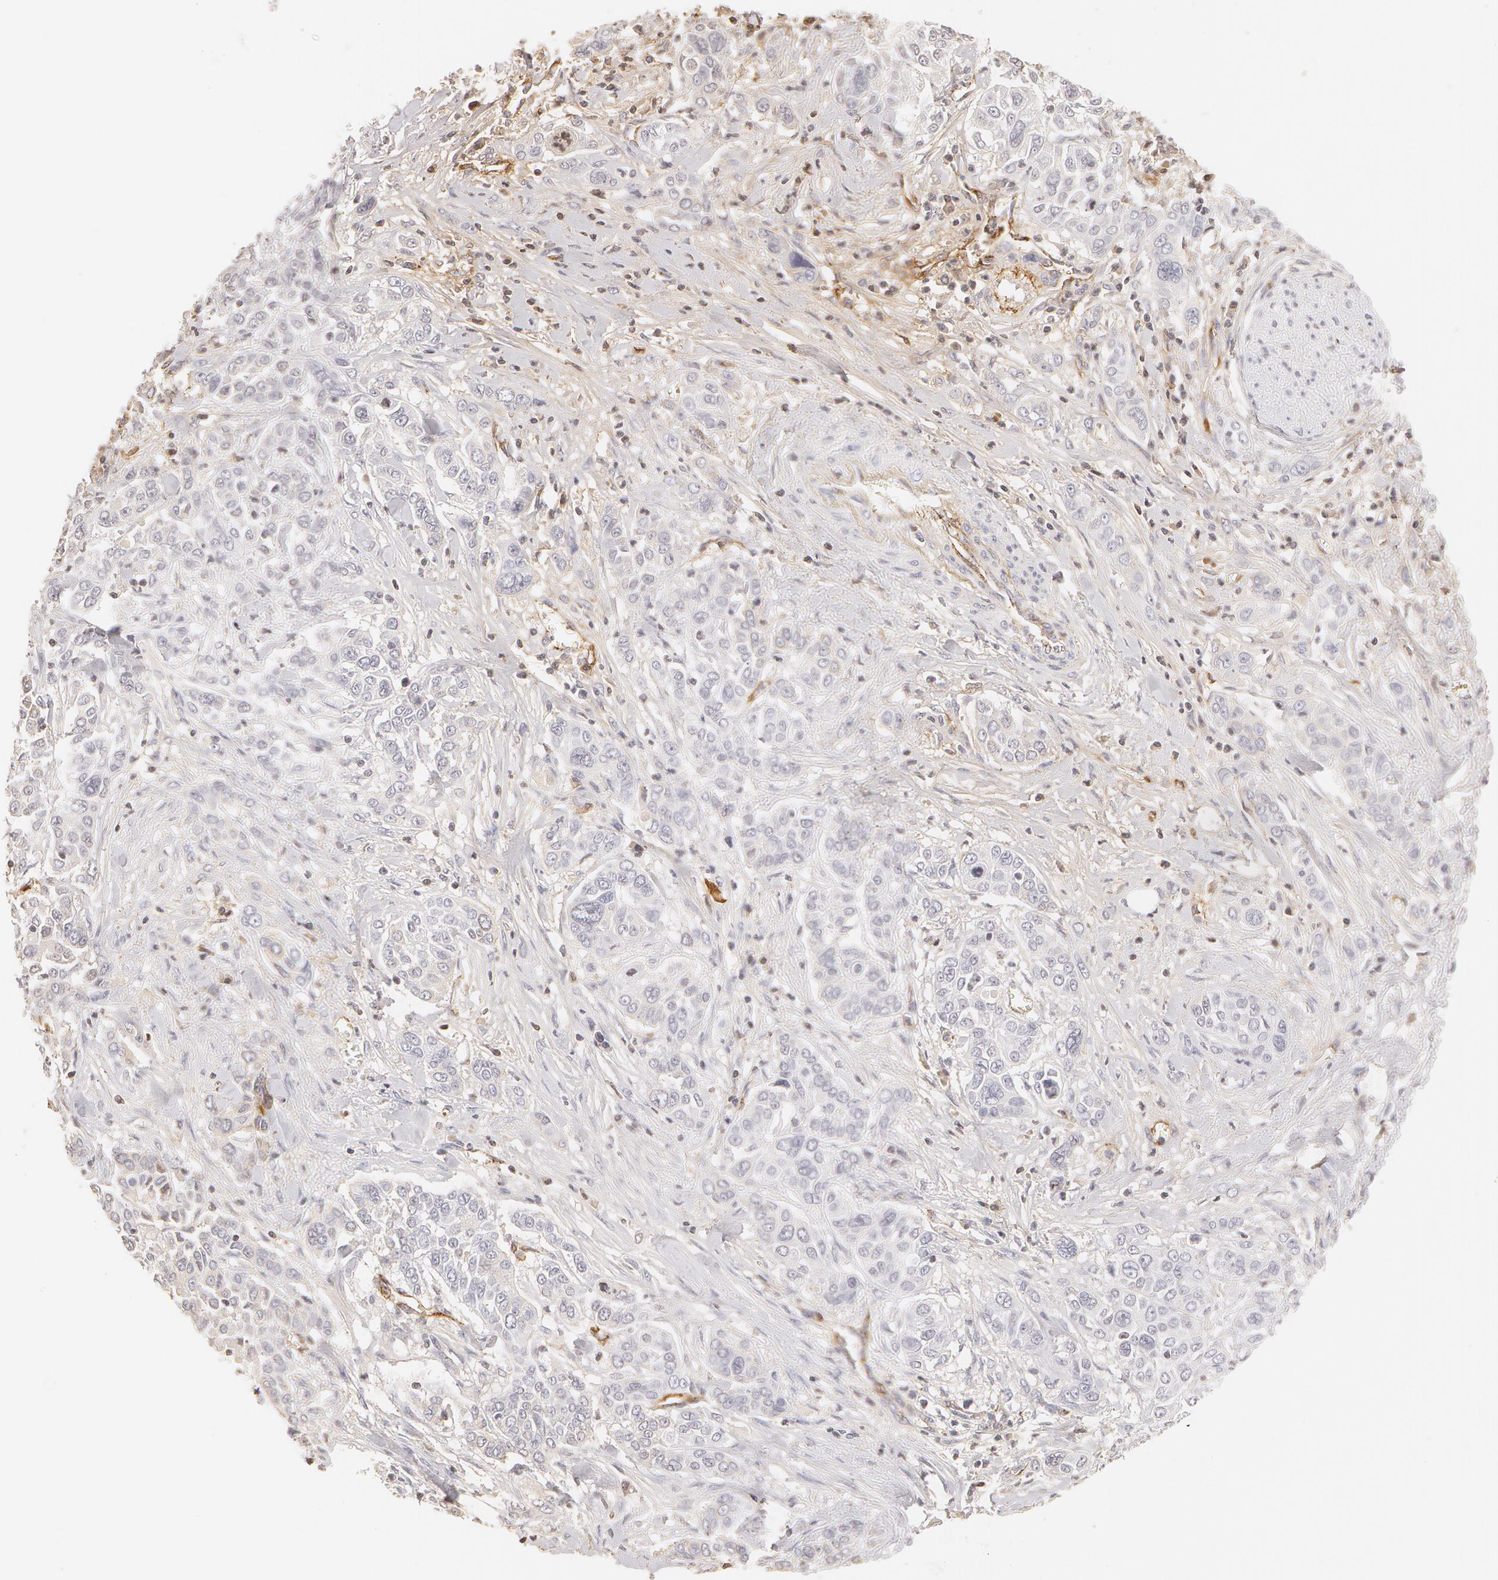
{"staining": {"intensity": "negative", "quantity": "none", "location": "none"}, "tissue": "pancreatic cancer", "cell_type": "Tumor cells", "image_type": "cancer", "snomed": [{"axis": "morphology", "description": "Adenocarcinoma, NOS"}, {"axis": "topography", "description": "Pancreas"}], "caption": "A micrograph of human pancreatic cancer (adenocarcinoma) is negative for staining in tumor cells.", "gene": "VWF", "patient": {"sex": "female", "age": 52}}